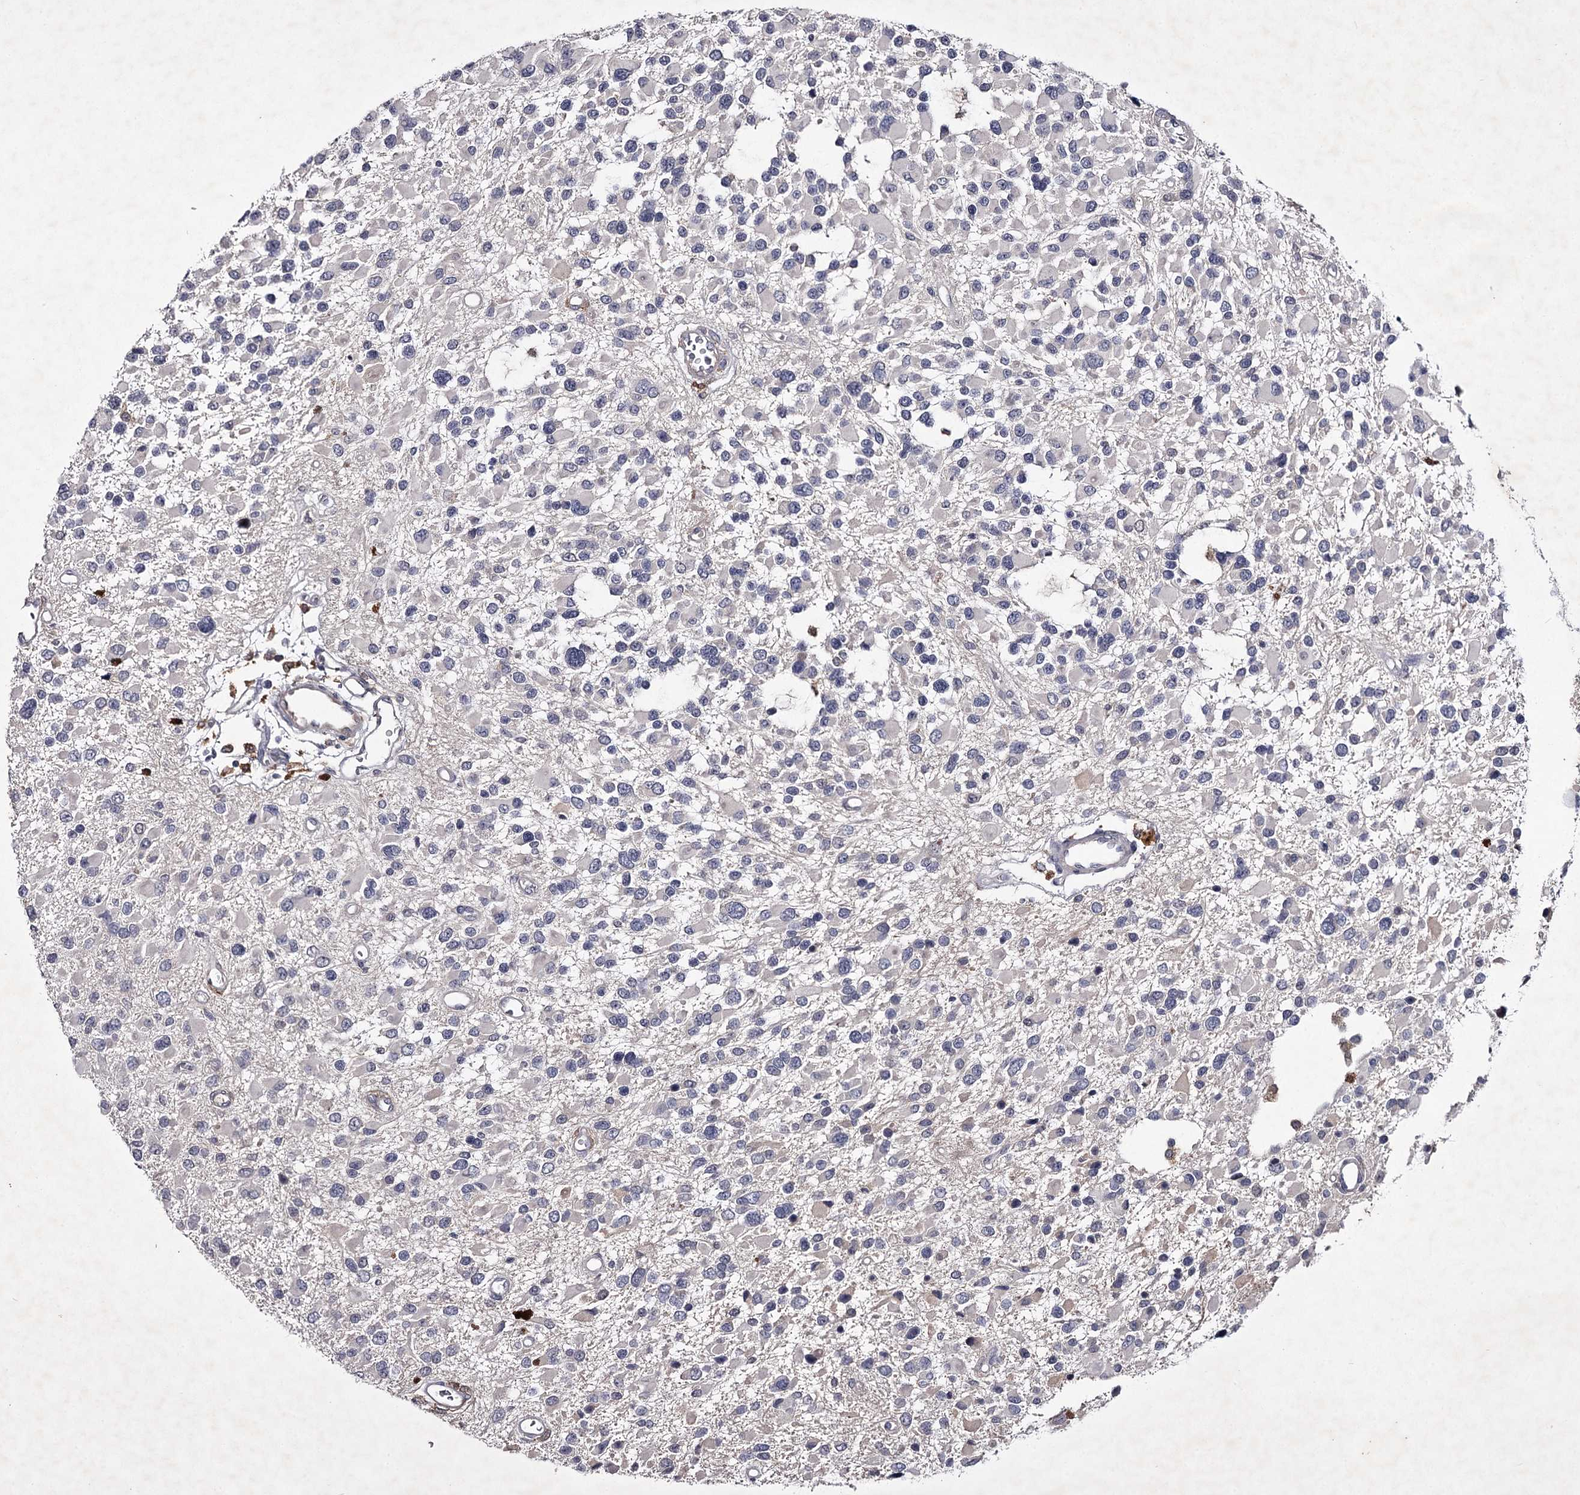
{"staining": {"intensity": "negative", "quantity": "none", "location": "none"}, "tissue": "glioma", "cell_type": "Tumor cells", "image_type": "cancer", "snomed": [{"axis": "morphology", "description": "Glioma, malignant, High grade"}, {"axis": "topography", "description": "Brain"}], "caption": "There is no significant expression in tumor cells of malignant glioma (high-grade). The staining was performed using DAB (3,3'-diaminobenzidine) to visualize the protein expression in brown, while the nuclei were stained in blue with hematoxylin (Magnification: 20x).", "gene": "FDXACB1", "patient": {"sex": "male", "age": 53}}